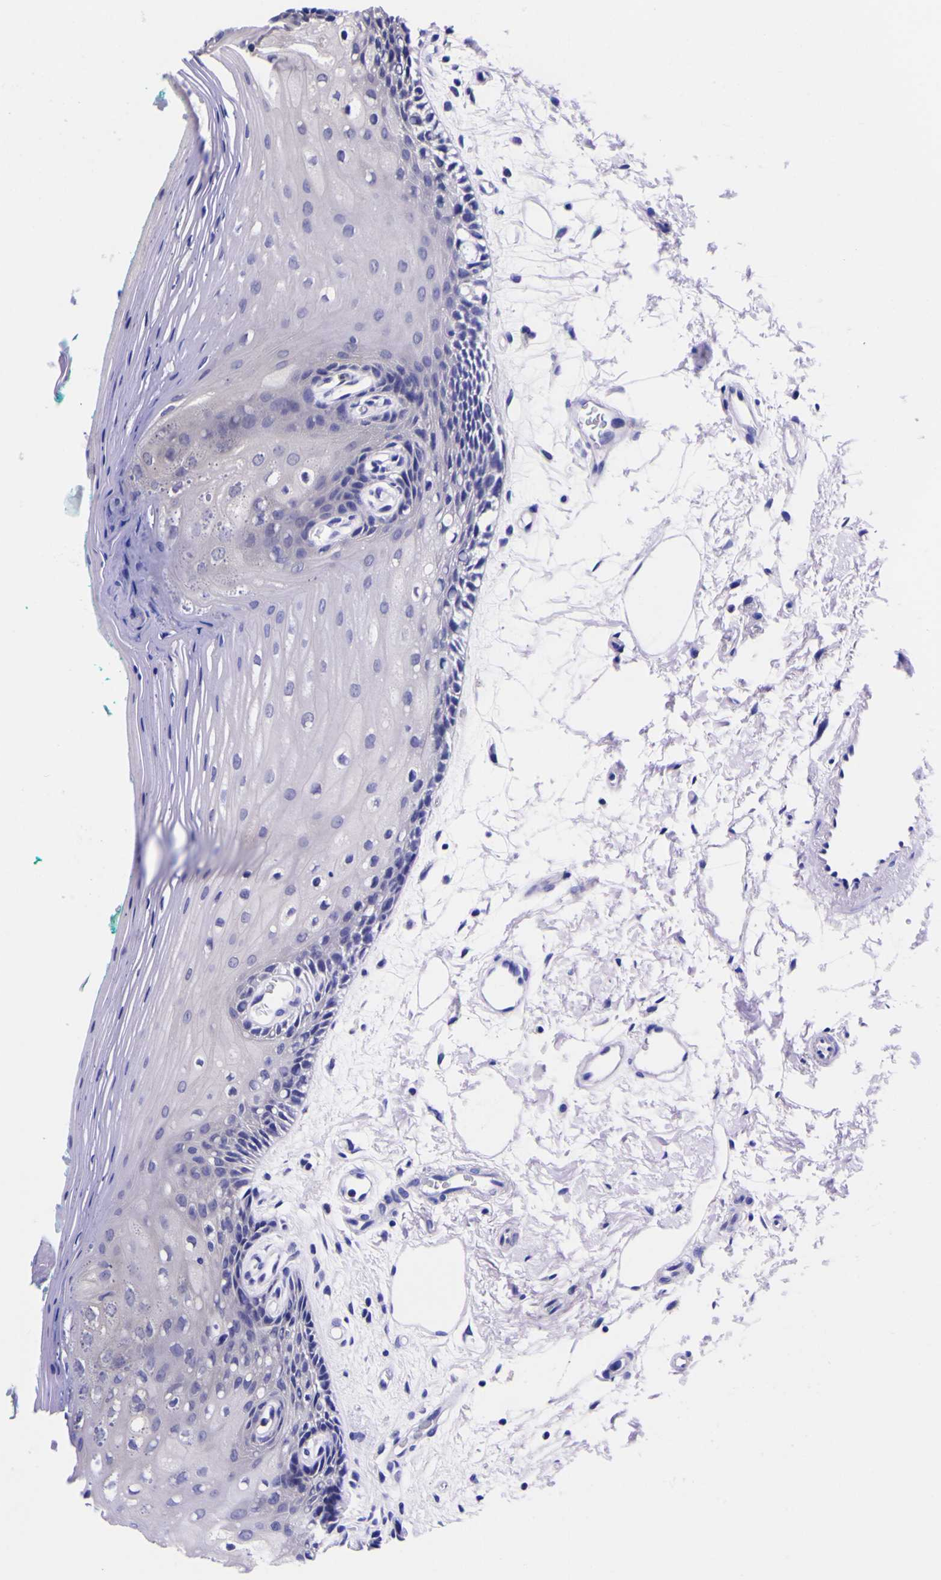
{"staining": {"intensity": "negative", "quantity": "none", "location": "none"}, "tissue": "oral mucosa", "cell_type": "Squamous epithelial cells", "image_type": "normal", "snomed": [{"axis": "morphology", "description": "Normal tissue, NOS"}, {"axis": "topography", "description": "Skeletal muscle"}, {"axis": "topography", "description": "Oral tissue"}, {"axis": "topography", "description": "Peripheral nerve tissue"}], "caption": "Immunohistochemistry of unremarkable oral mucosa displays no expression in squamous epithelial cells.", "gene": "MAPK14", "patient": {"sex": "female", "age": 84}}